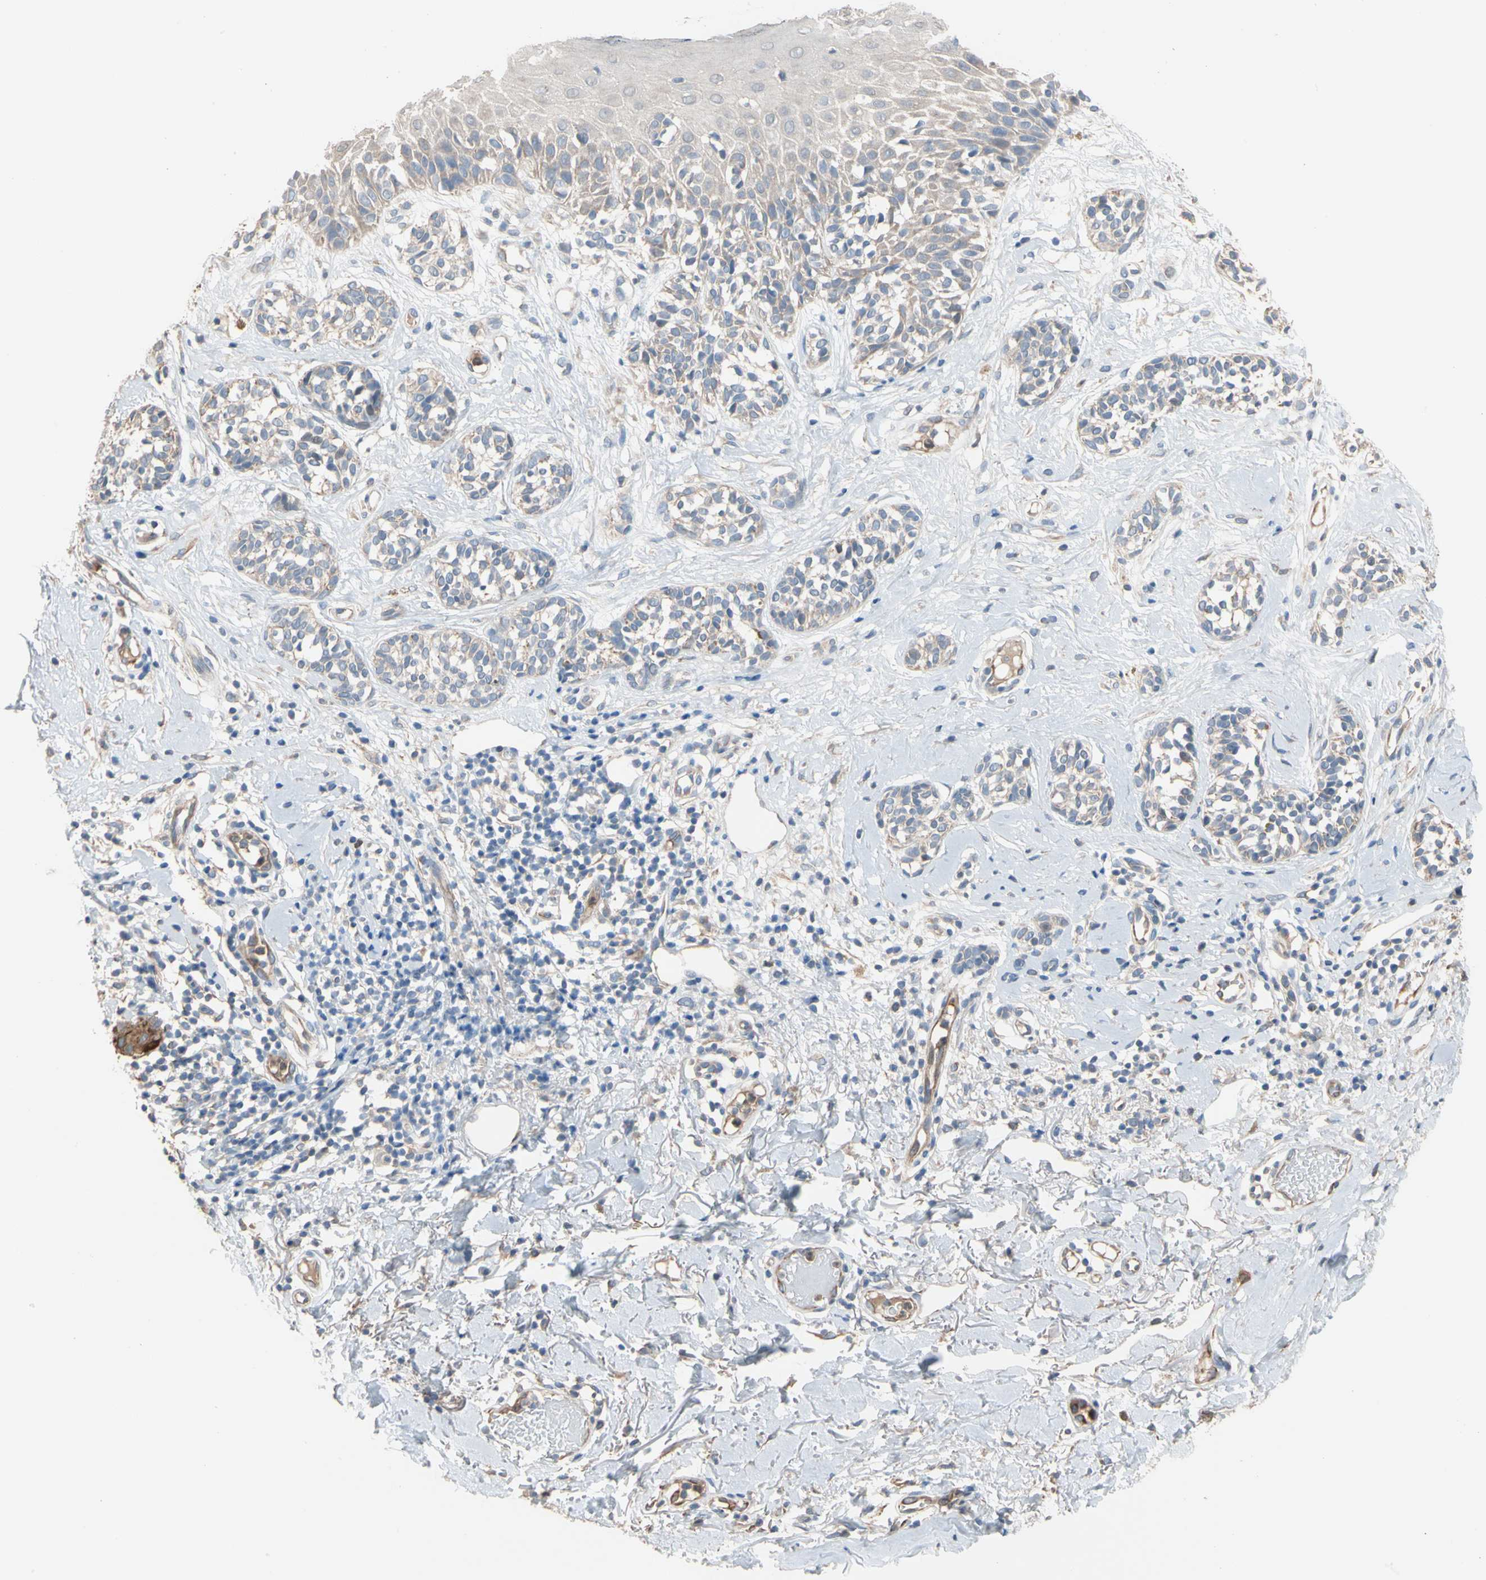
{"staining": {"intensity": "negative", "quantity": "none", "location": "none"}, "tissue": "melanoma", "cell_type": "Tumor cells", "image_type": "cancer", "snomed": [{"axis": "morphology", "description": "Malignant melanoma, NOS"}, {"axis": "topography", "description": "Skin"}], "caption": "The immunohistochemistry photomicrograph has no significant staining in tumor cells of melanoma tissue.", "gene": "BBOX1", "patient": {"sex": "male", "age": 64}}